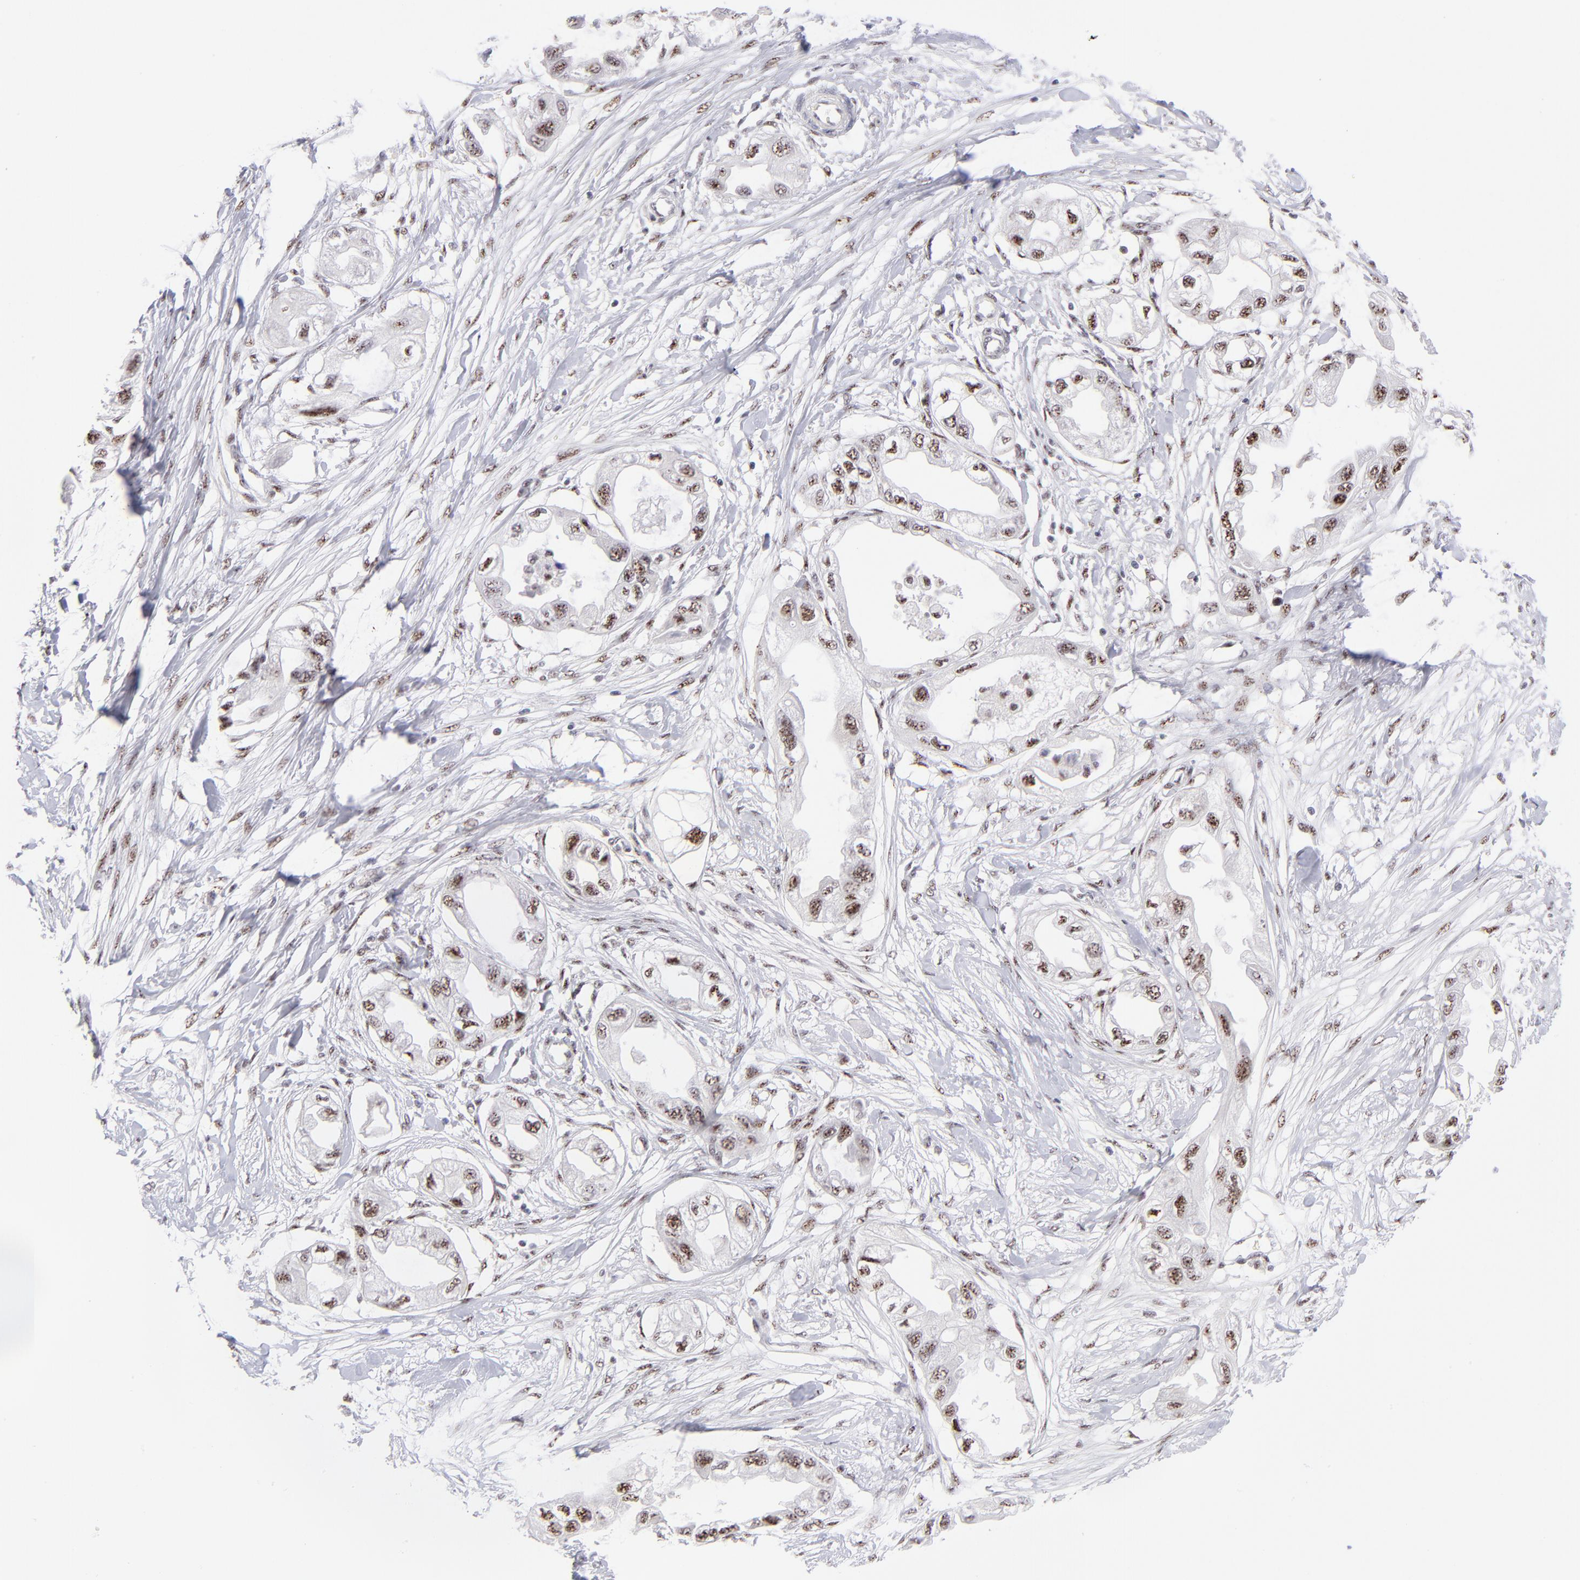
{"staining": {"intensity": "moderate", "quantity": ">75%", "location": "nuclear"}, "tissue": "endometrial cancer", "cell_type": "Tumor cells", "image_type": "cancer", "snomed": [{"axis": "morphology", "description": "Adenocarcinoma, NOS"}, {"axis": "topography", "description": "Endometrium"}], "caption": "This is an image of immunohistochemistry staining of endometrial cancer (adenocarcinoma), which shows moderate expression in the nuclear of tumor cells.", "gene": "CDC25C", "patient": {"sex": "female", "age": 67}}